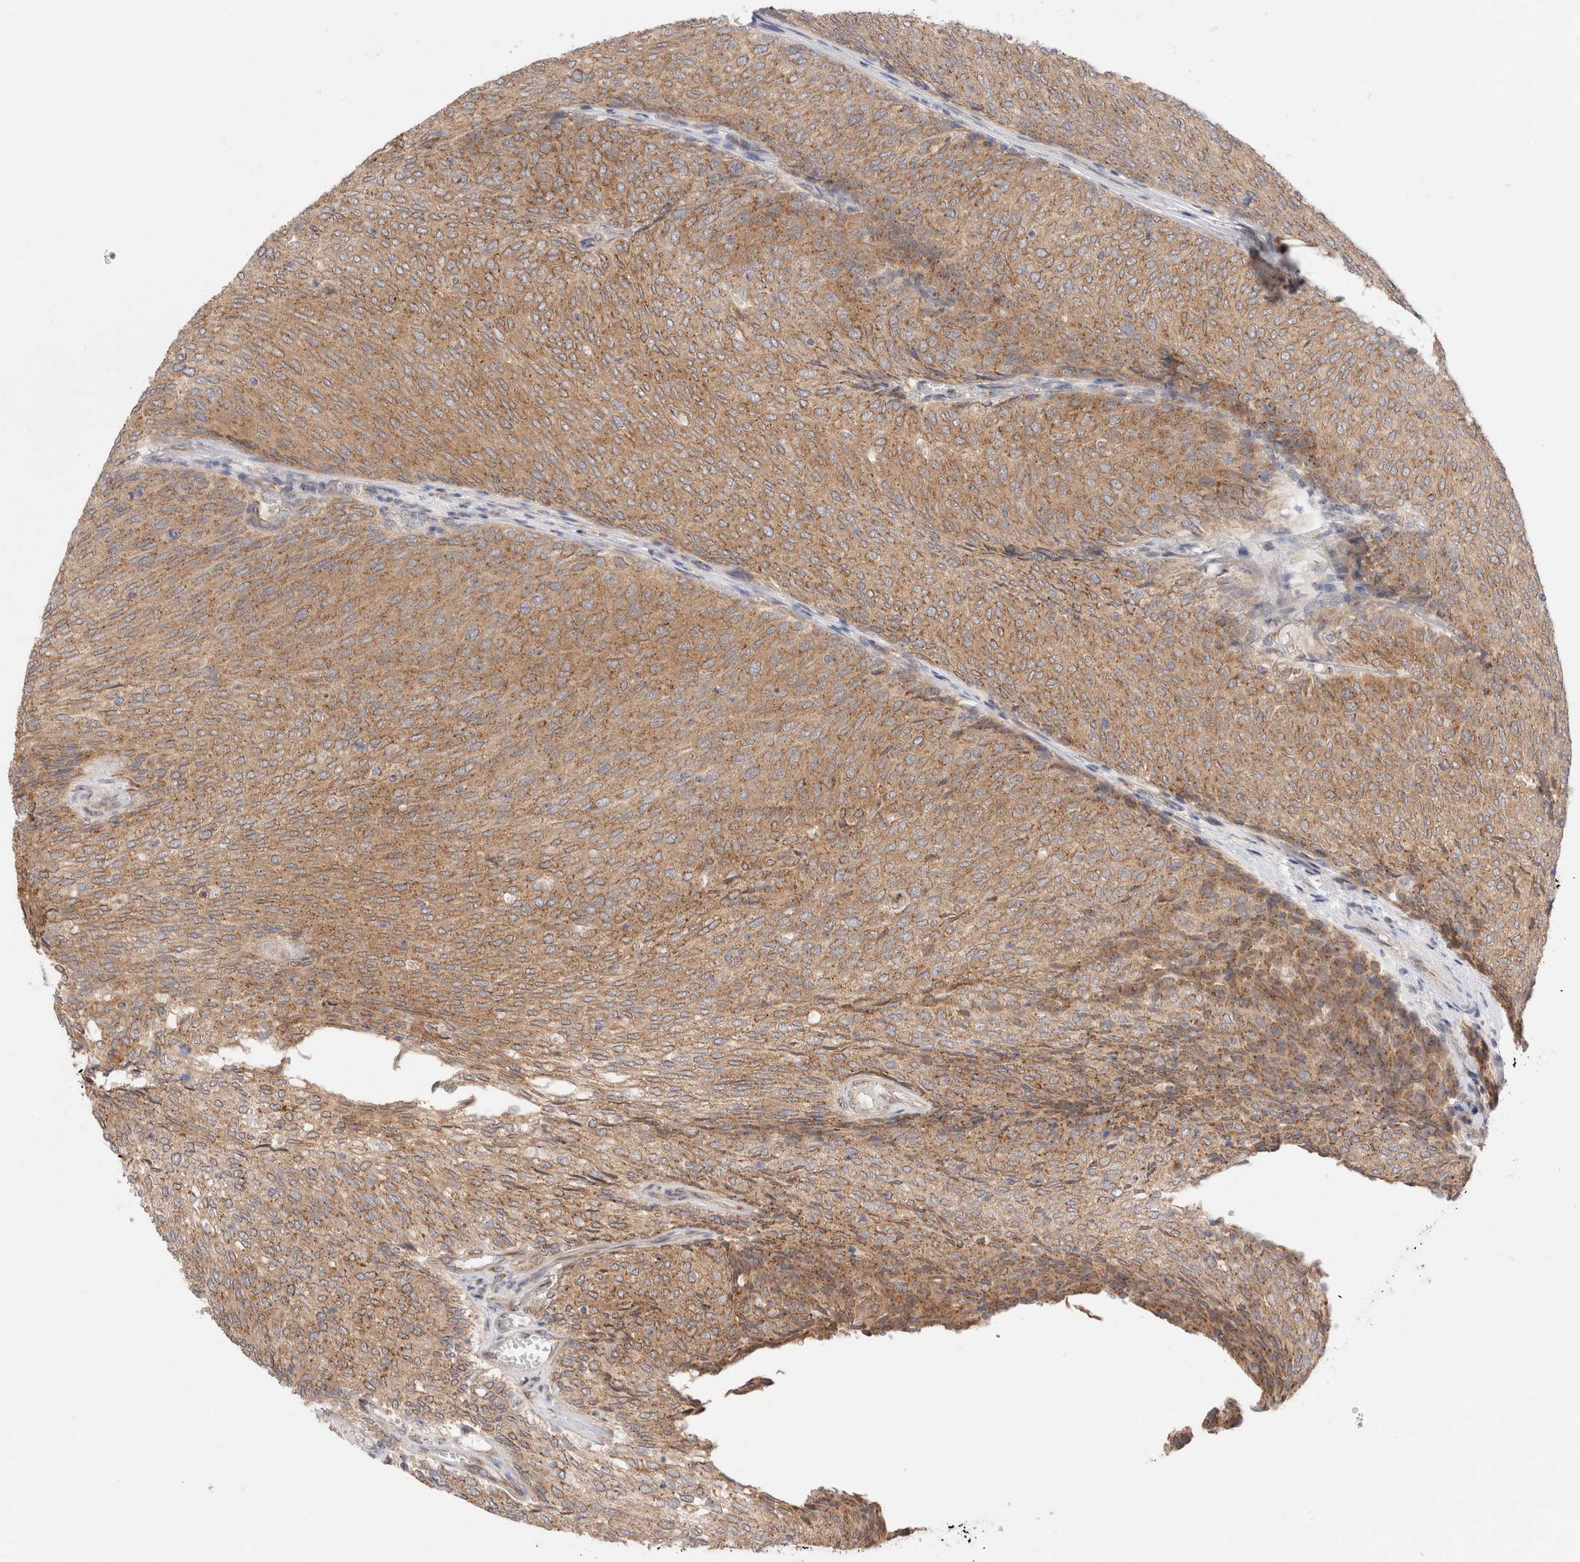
{"staining": {"intensity": "moderate", "quantity": ">75%", "location": "cytoplasmic/membranous"}, "tissue": "urothelial cancer", "cell_type": "Tumor cells", "image_type": "cancer", "snomed": [{"axis": "morphology", "description": "Urothelial carcinoma, Low grade"}, {"axis": "topography", "description": "Urinary bladder"}], "caption": "Brown immunohistochemical staining in human urothelial carcinoma (low-grade) reveals moderate cytoplasmic/membranous staining in approximately >75% of tumor cells. (DAB (3,3'-diaminobenzidine) = brown stain, brightfield microscopy at high magnification).", "gene": "LMAN2L", "patient": {"sex": "female", "age": 79}}